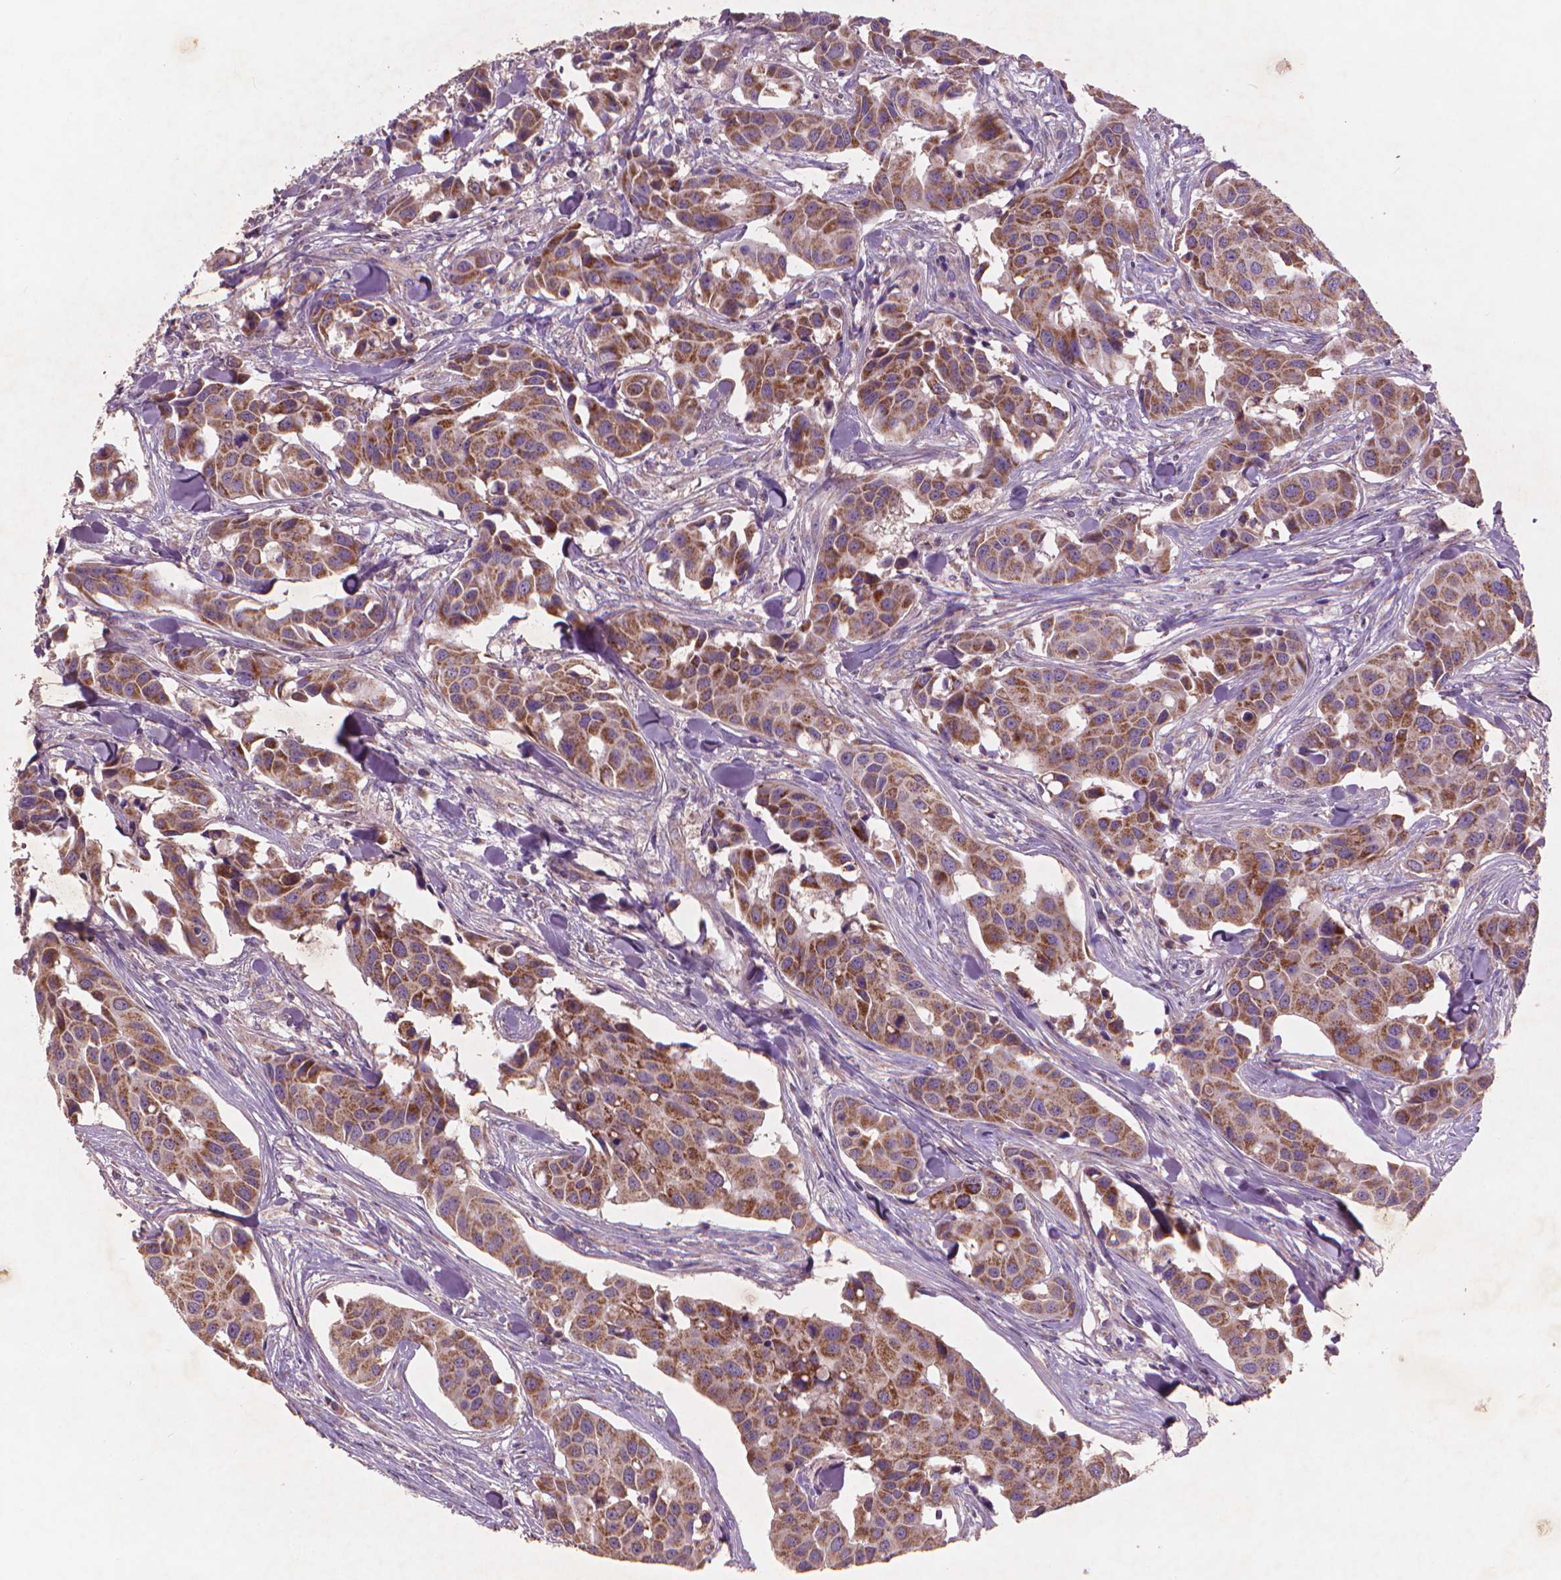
{"staining": {"intensity": "moderate", "quantity": ">75%", "location": "cytoplasmic/membranous"}, "tissue": "head and neck cancer", "cell_type": "Tumor cells", "image_type": "cancer", "snomed": [{"axis": "morphology", "description": "Adenocarcinoma, NOS"}, {"axis": "topography", "description": "Head-Neck"}], "caption": "This histopathology image demonstrates immunohistochemistry (IHC) staining of head and neck cancer, with medium moderate cytoplasmic/membranous staining in about >75% of tumor cells.", "gene": "NLRX1", "patient": {"sex": "male", "age": 76}}